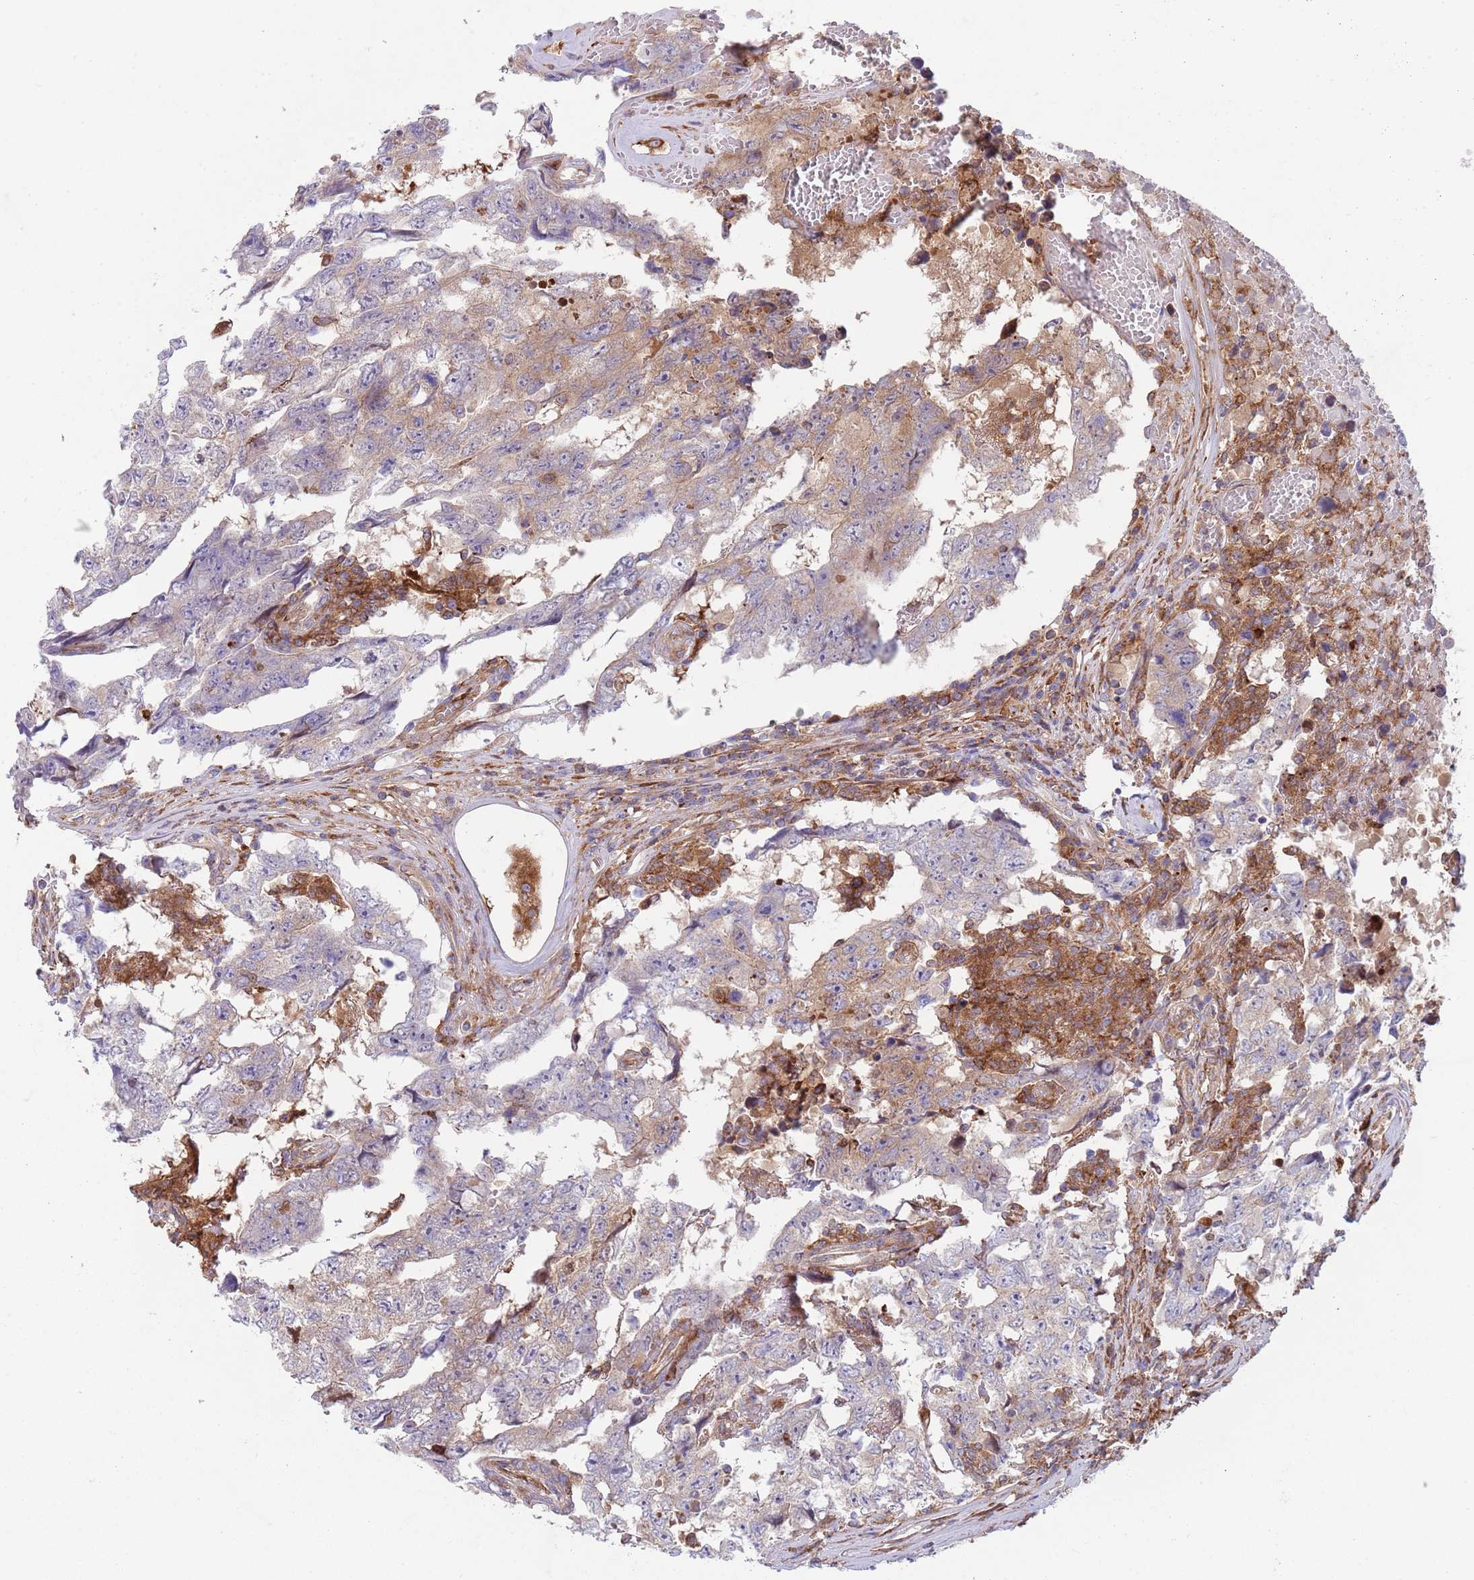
{"staining": {"intensity": "moderate", "quantity": "<25%", "location": "cytoplasmic/membranous"}, "tissue": "testis cancer", "cell_type": "Tumor cells", "image_type": "cancer", "snomed": [{"axis": "morphology", "description": "Carcinoma, Embryonal, NOS"}, {"axis": "topography", "description": "Testis"}], "caption": "This image shows IHC staining of human testis cancer, with low moderate cytoplasmic/membranous expression in about <25% of tumor cells.", "gene": "ZMYM5", "patient": {"sex": "male", "age": 25}}